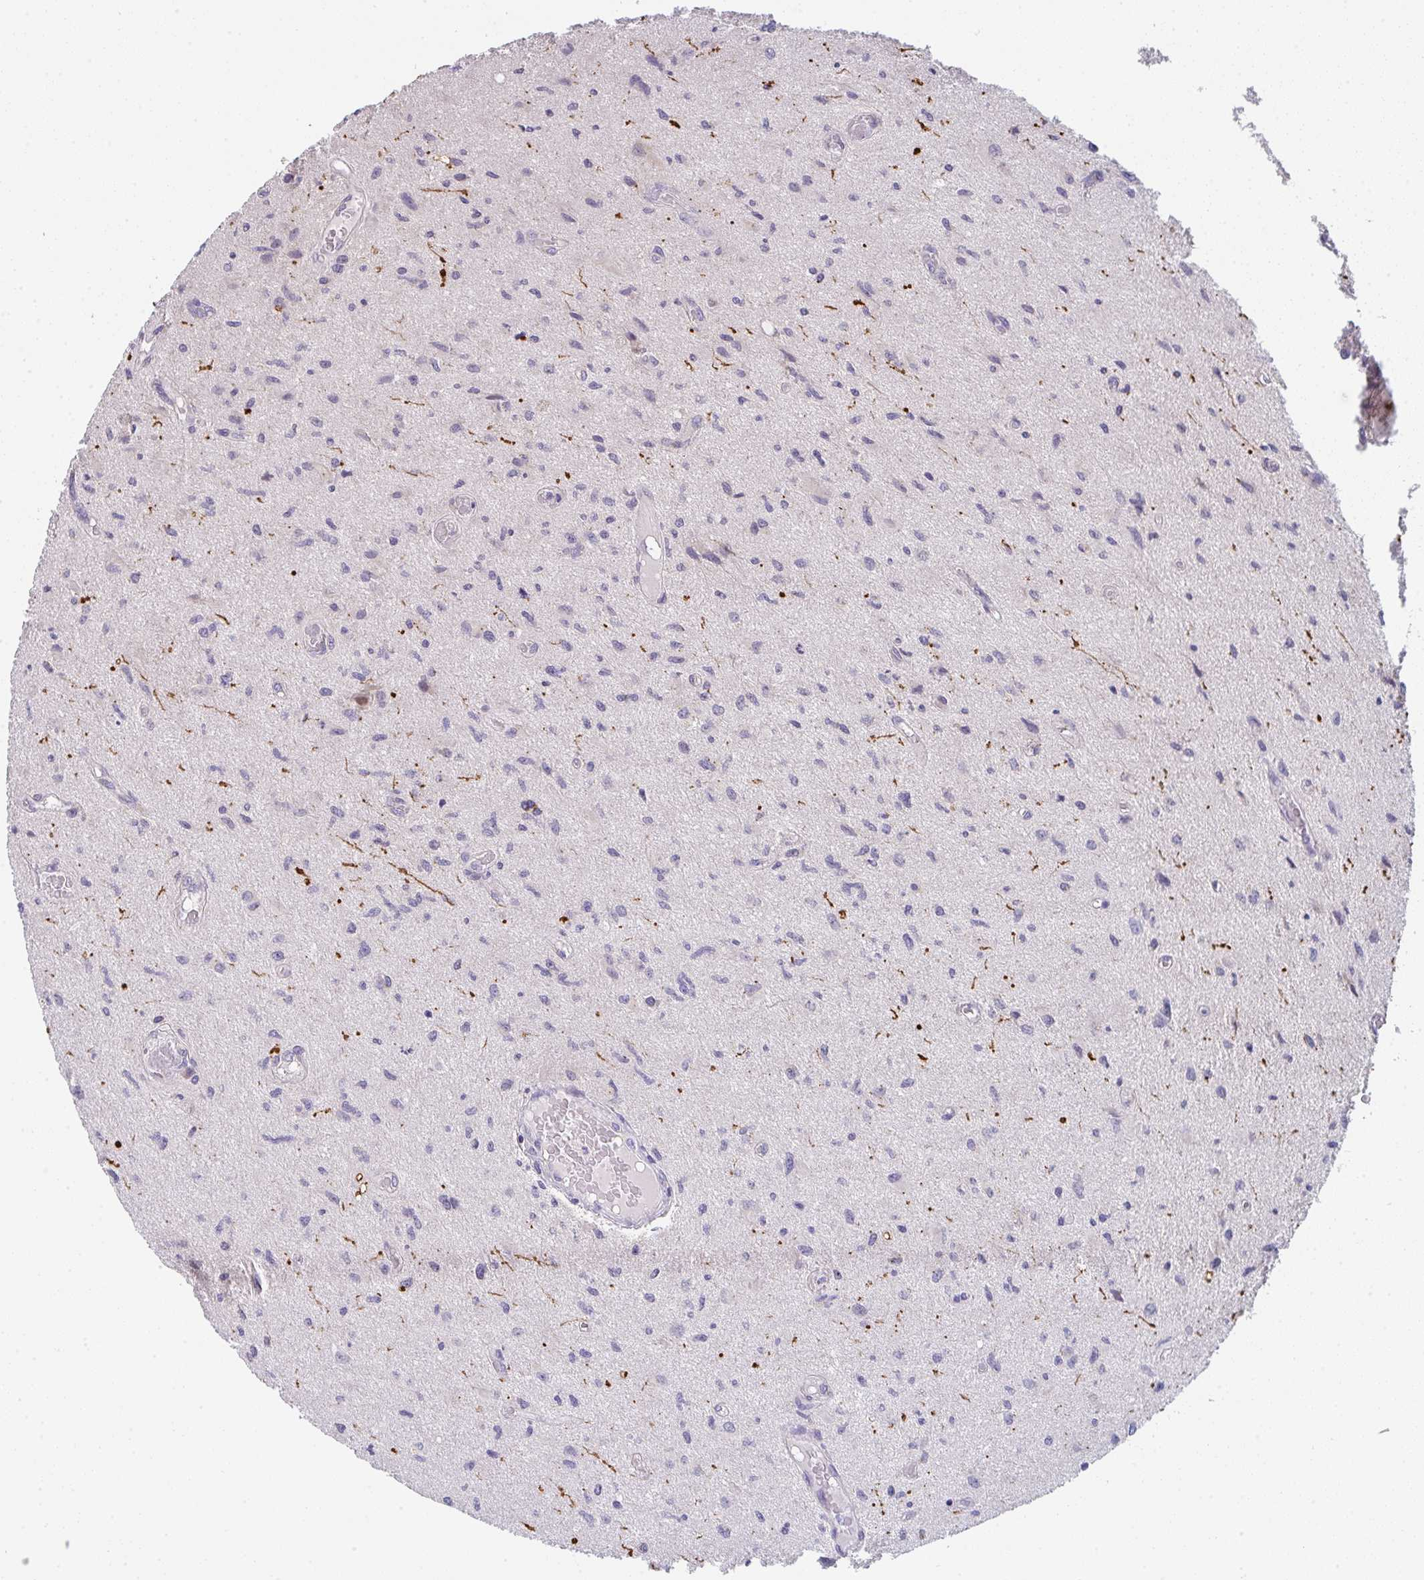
{"staining": {"intensity": "negative", "quantity": "none", "location": "none"}, "tissue": "glioma", "cell_type": "Tumor cells", "image_type": "cancer", "snomed": [{"axis": "morphology", "description": "Glioma, malignant, High grade"}, {"axis": "topography", "description": "Brain"}], "caption": "This is an immunohistochemistry (IHC) photomicrograph of glioma. There is no positivity in tumor cells.", "gene": "TSPAN31", "patient": {"sex": "male", "age": 67}}